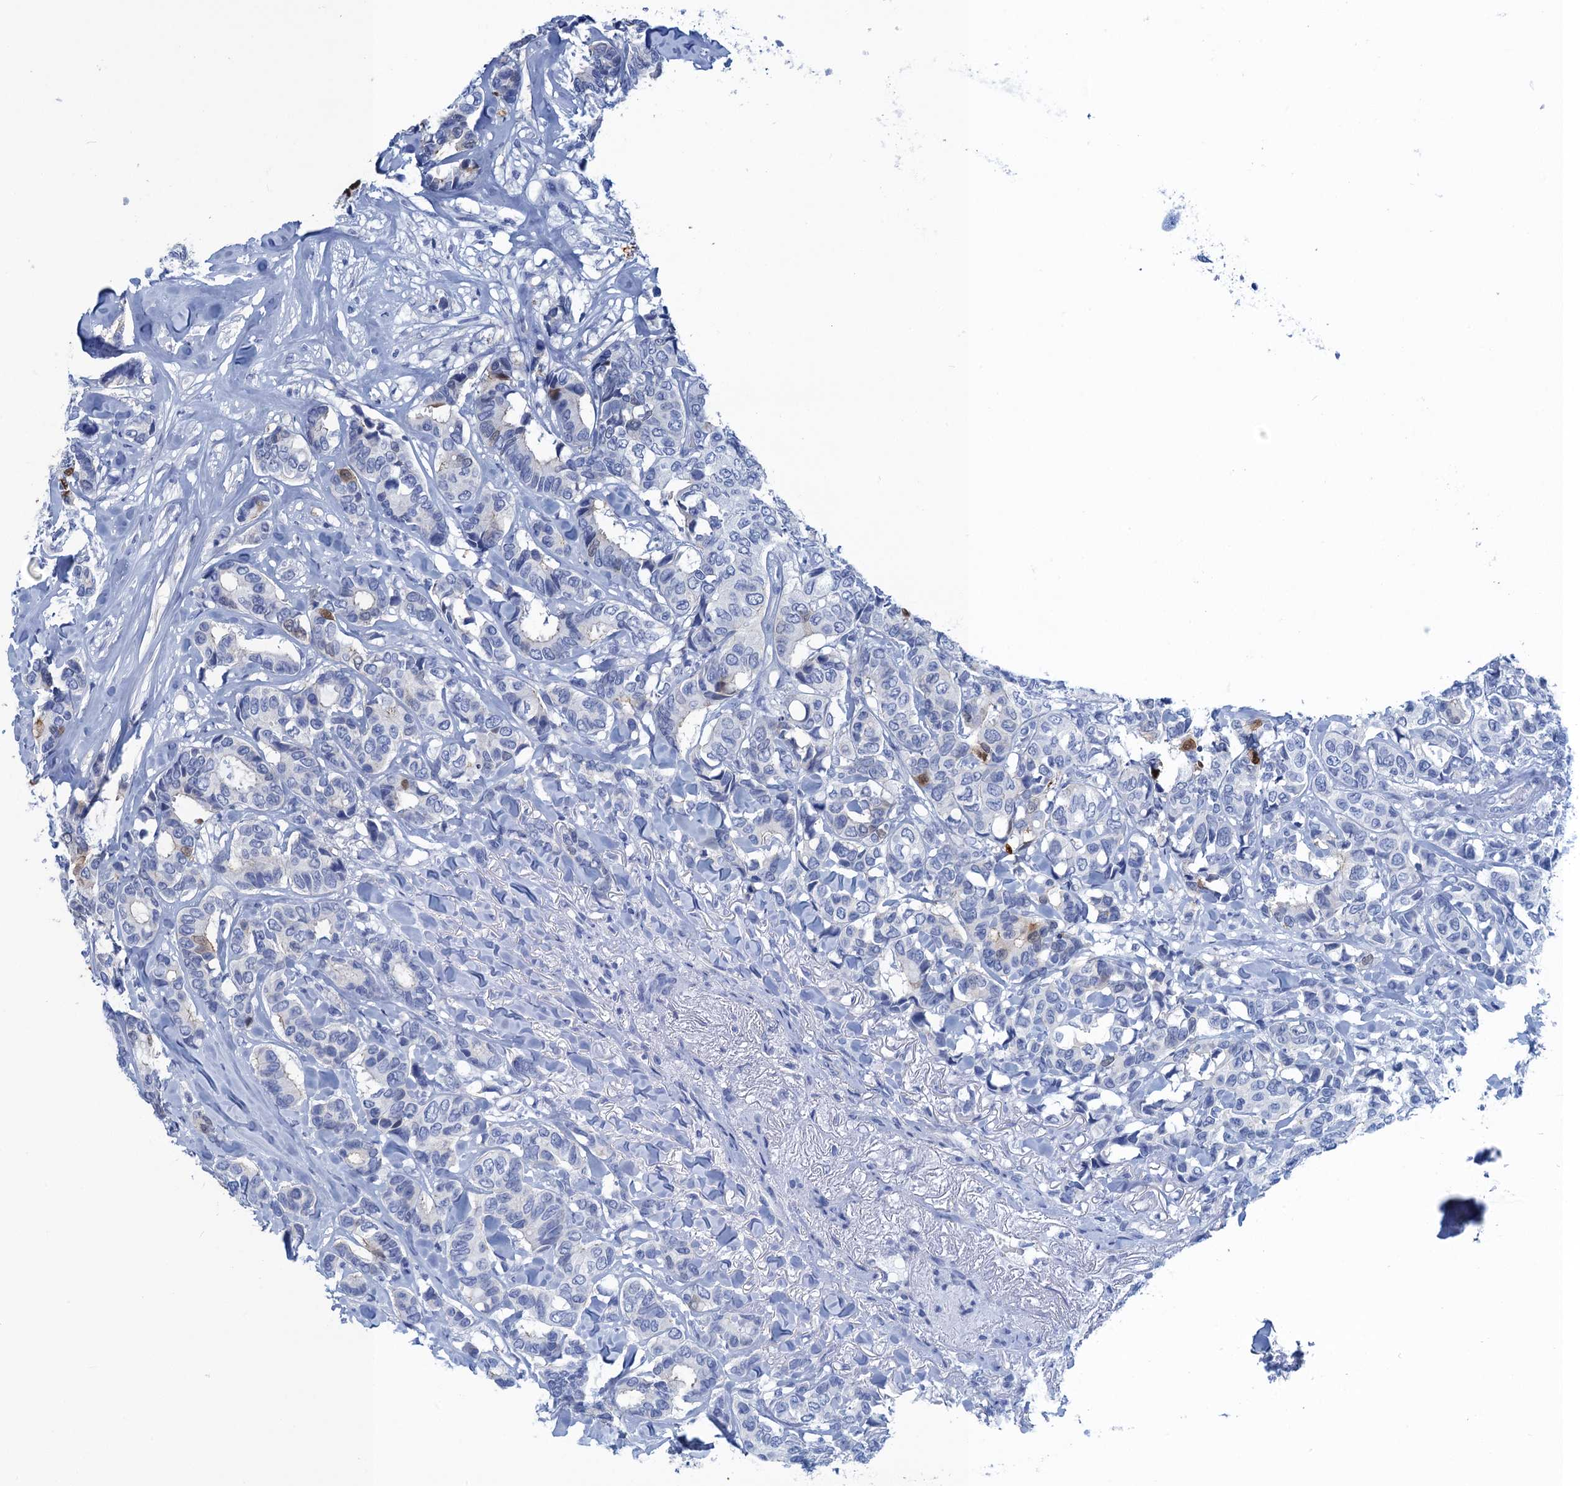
{"staining": {"intensity": "moderate", "quantity": "<25%", "location": "cytoplasmic/membranous,nuclear"}, "tissue": "breast cancer", "cell_type": "Tumor cells", "image_type": "cancer", "snomed": [{"axis": "morphology", "description": "Duct carcinoma"}, {"axis": "topography", "description": "Breast"}], "caption": "Immunohistochemical staining of breast cancer (invasive ductal carcinoma) shows low levels of moderate cytoplasmic/membranous and nuclear positivity in about <25% of tumor cells.", "gene": "CALML5", "patient": {"sex": "female", "age": 87}}